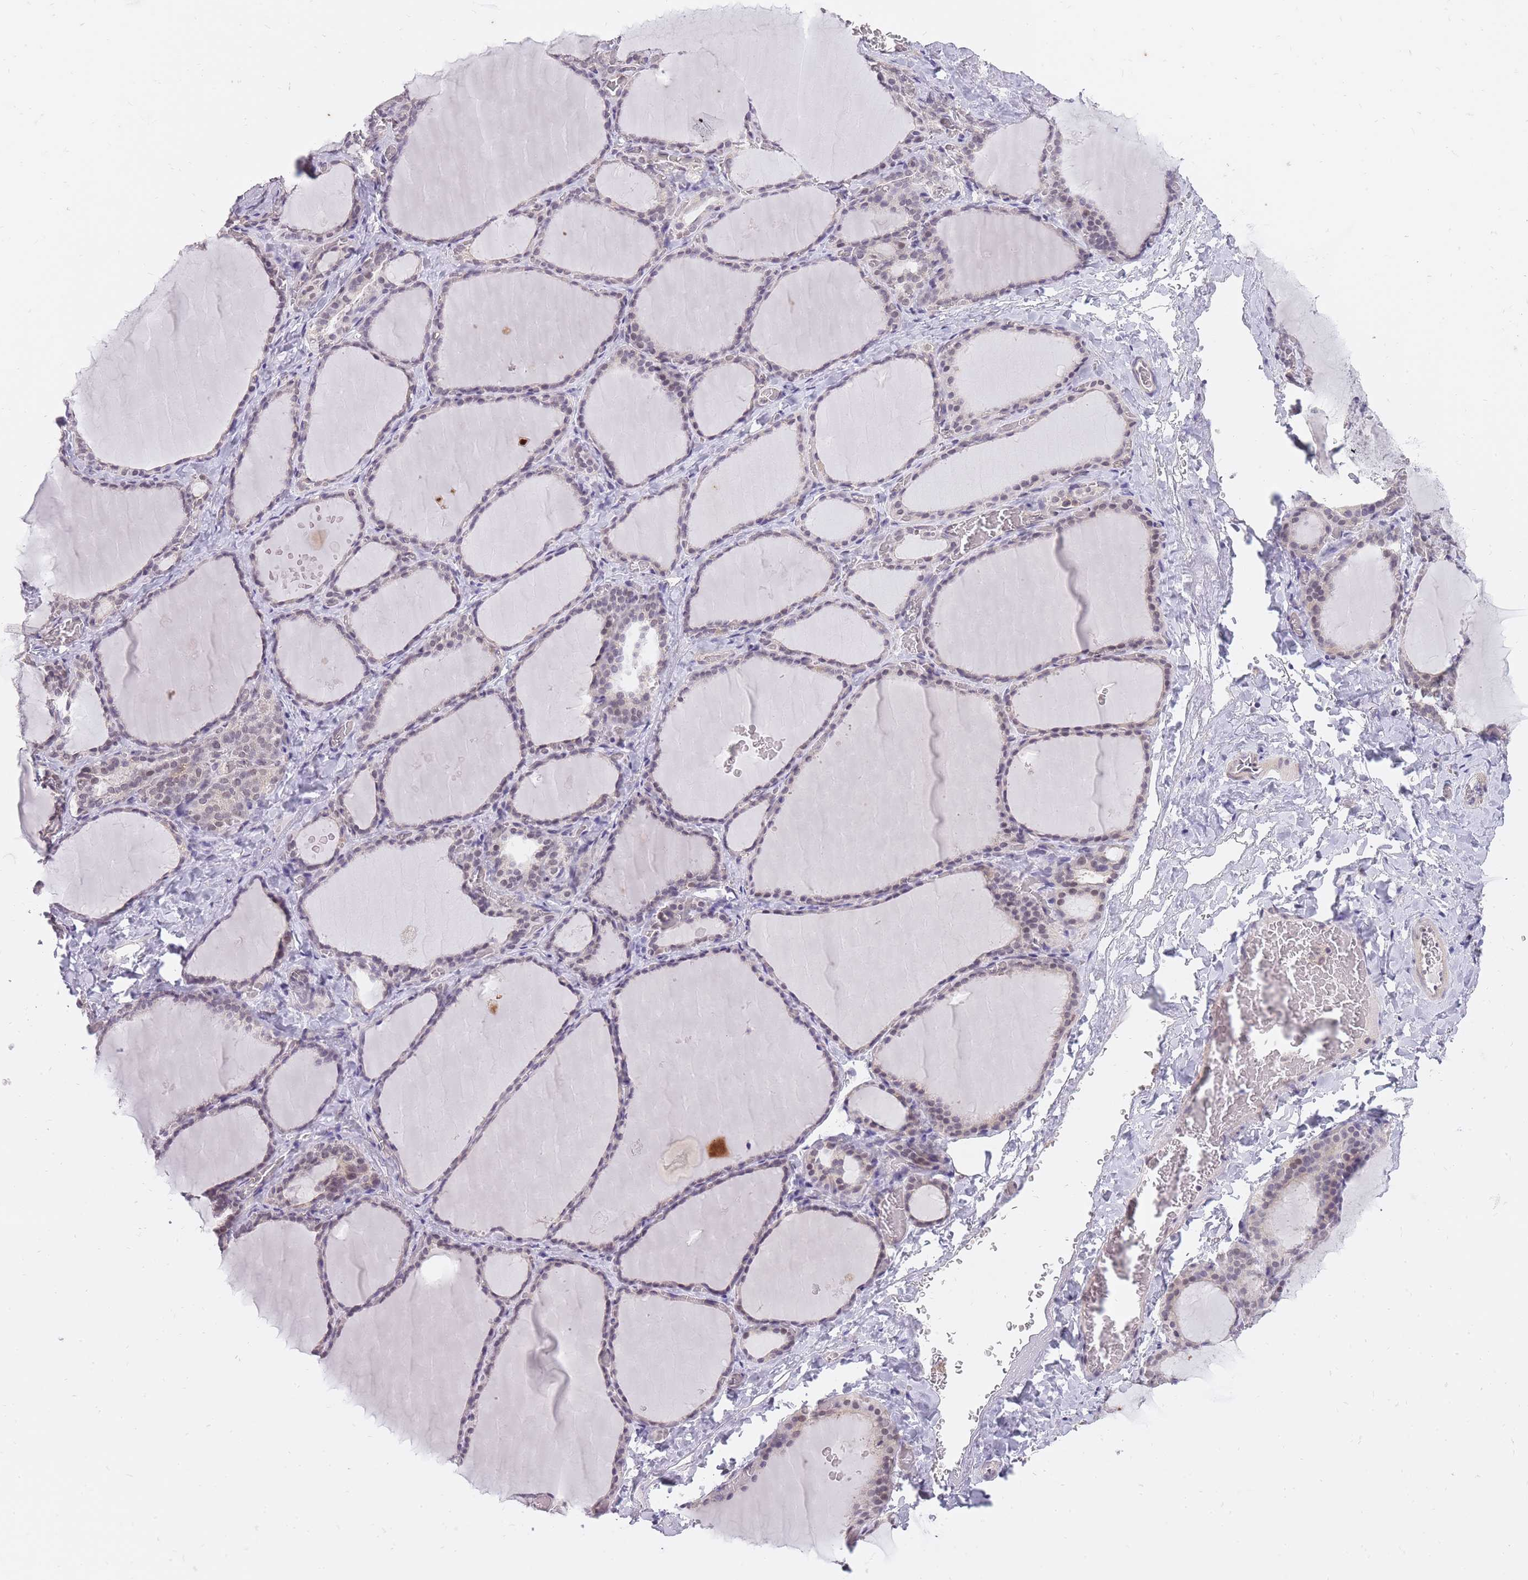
{"staining": {"intensity": "weak", "quantity": "25%-75%", "location": "nuclear"}, "tissue": "thyroid gland", "cell_type": "Glandular cells", "image_type": "normal", "snomed": [{"axis": "morphology", "description": "Normal tissue, NOS"}, {"axis": "topography", "description": "Thyroid gland"}], "caption": "Glandular cells exhibit low levels of weak nuclear expression in about 25%-75% of cells in normal thyroid gland.", "gene": "TIGD1", "patient": {"sex": "female", "age": 39}}